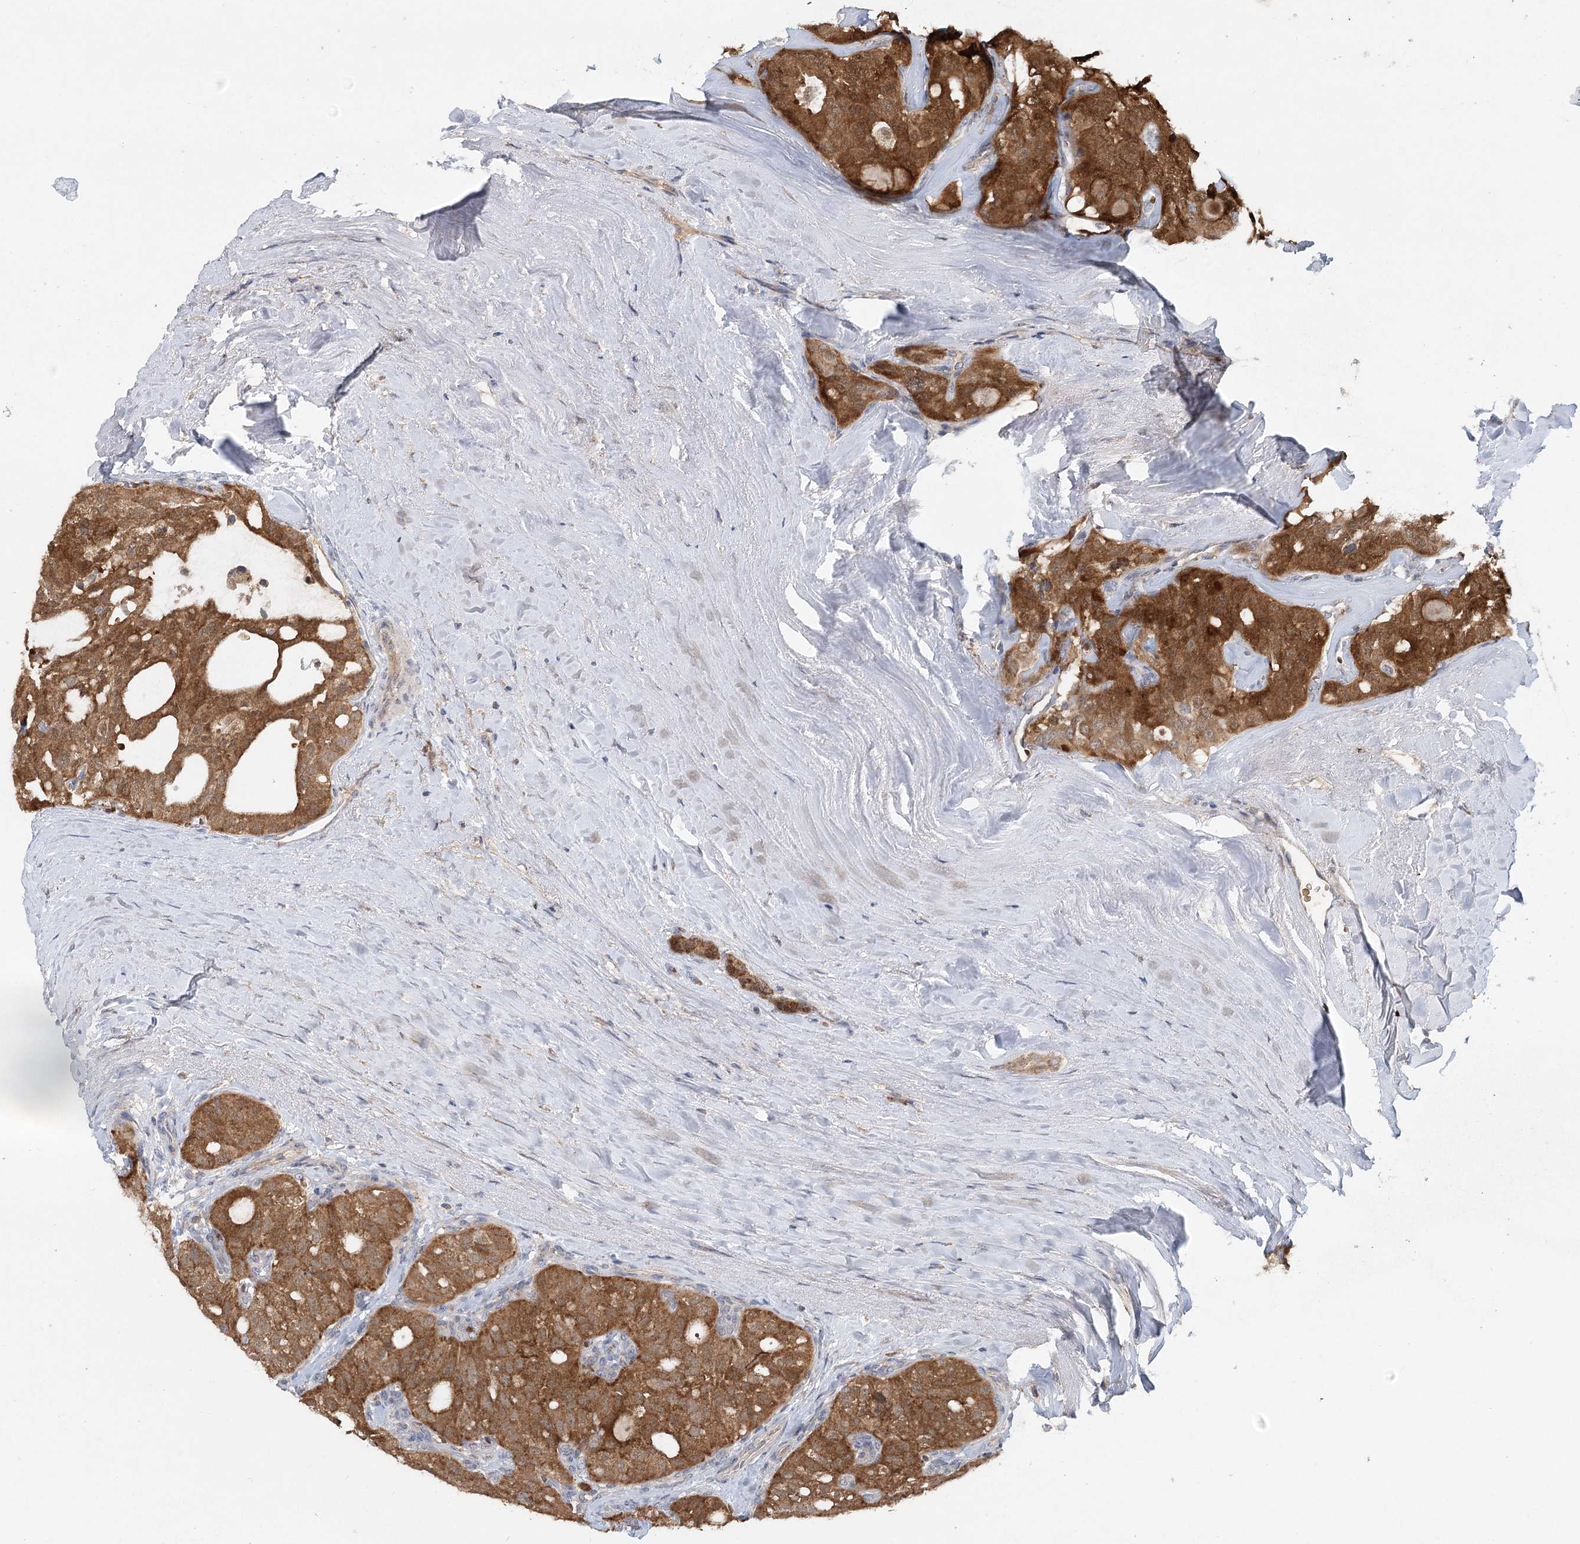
{"staining": {"intensity": "strong", "quantity": ">75%", "location": "cytoplasmic/membranous"}, "tissue": "thyroid cancer", "cell_type": "Tumor cells", "image_type": "cancer", "snomed": [{"axis": "morphology", "description": "Follicular adenoma carcinoma, NOS"}, {"axis": "topography", "description": "Thyroid gland"}], "caption": "Thyroid cancer (follicular adenoma carcinoma) stained for a protein (brown) exhibits strong cytoplasmic/membranous positive expression in about >75% of tumor cells.", "gene": "PYROXD2", "patient": {"sex": "male", "age": 75}}